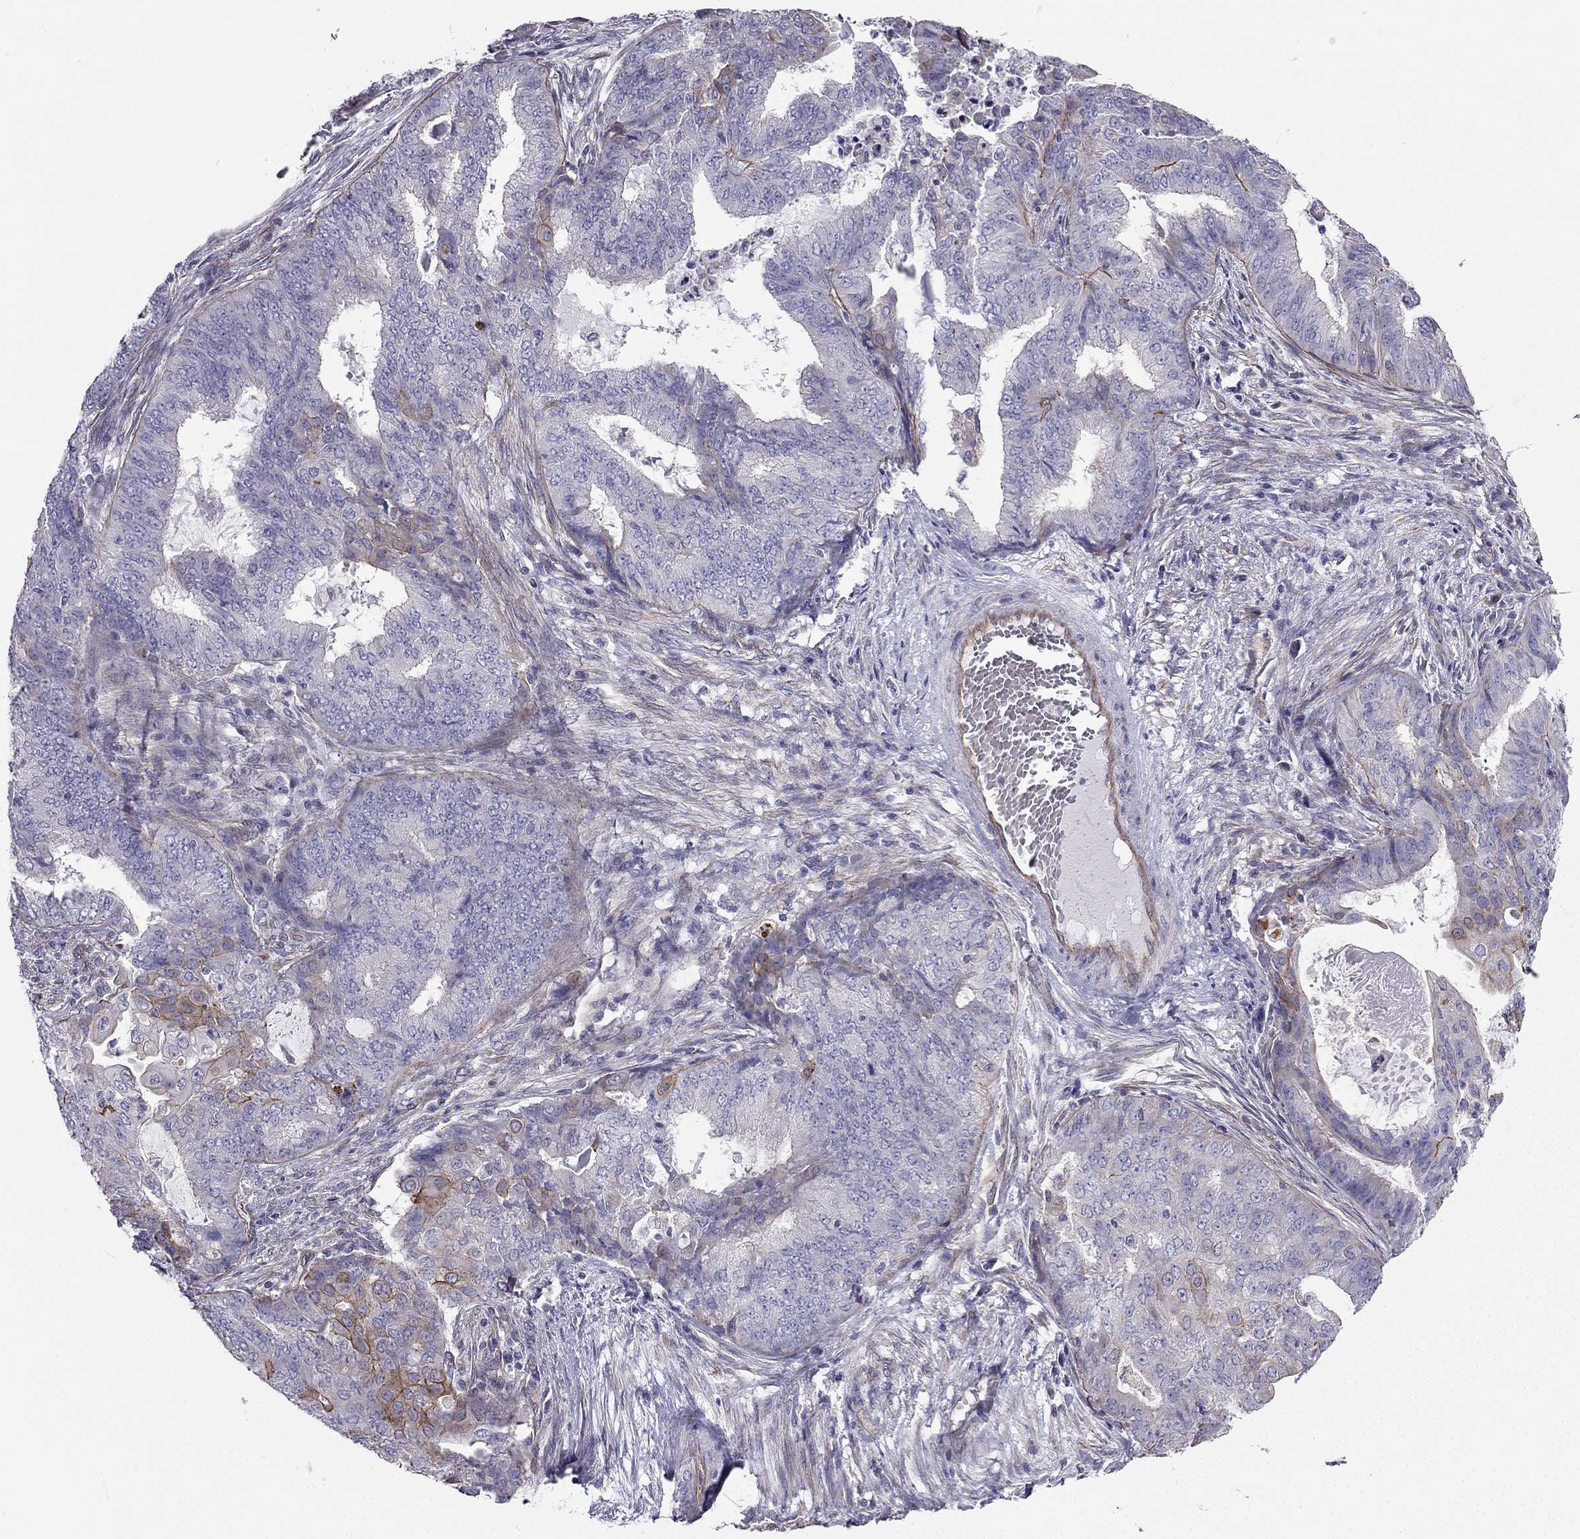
{"staining": {"intensity": "moderate", "quantity": "<25%", "location": "cytoplasmic/membranous"}, "tissue": "endometrial cancer", "cell_type": "Tumor cells", "image_type": "cancer", "snomed": [{"axis": "morphology", "description": "Adenocarcinoma, NOS"}, {"axis": "topography", "description": "Endometrium"}], "caption": "Immunohistochemical staining of endometrial cancer exhibits low levels of moderate cytoplasmic/membranous positivity in about <25% of tumor cells. (brown staining indicates protein expression, while blue staining denotes nuclei).", "gene": "ENOX1", "patient": {"sex": "female", "age": 62}}